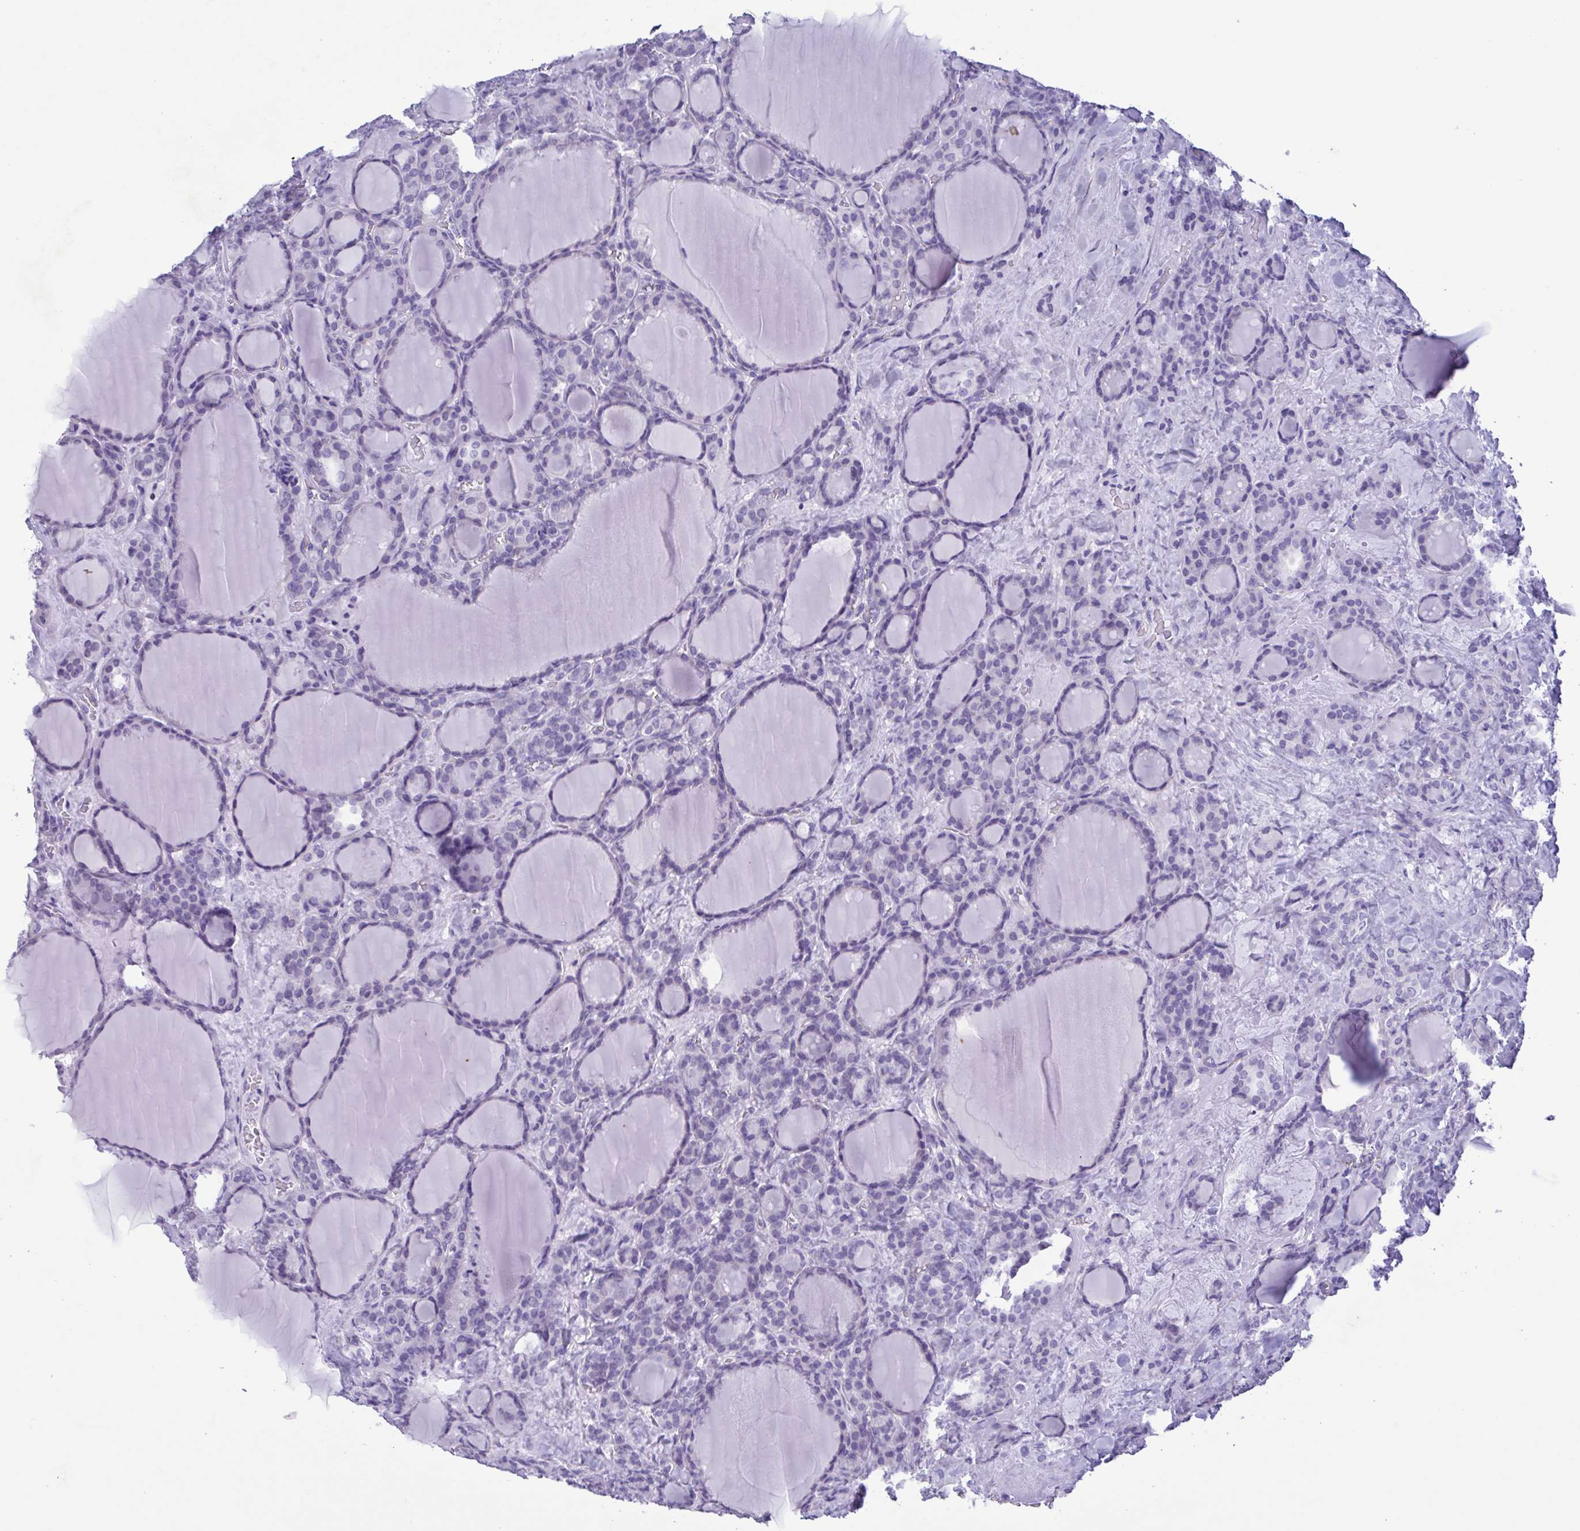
{"staining": {"intensity": "negative", "quantity": "none", "location": "none"}, "tissue": "thyroid cancer", "cell_type": "Tumor cells", "image_type": "cancer", "snomed": [{"axis": "morphology", "description": "Normal tissue, NOS"}, {"axis": "morphology", "description": "Follicular adenoma carcinoma, NOS"}, {"axis": "topography", "description": "Thyroid gland"}], "caption": "Tumor cells are negative for protein expression in human thyroid cancer (follicular adenoma carcinoma).", "gene": "TNNI3", "patient": {"sex": "female", "age": 31}}